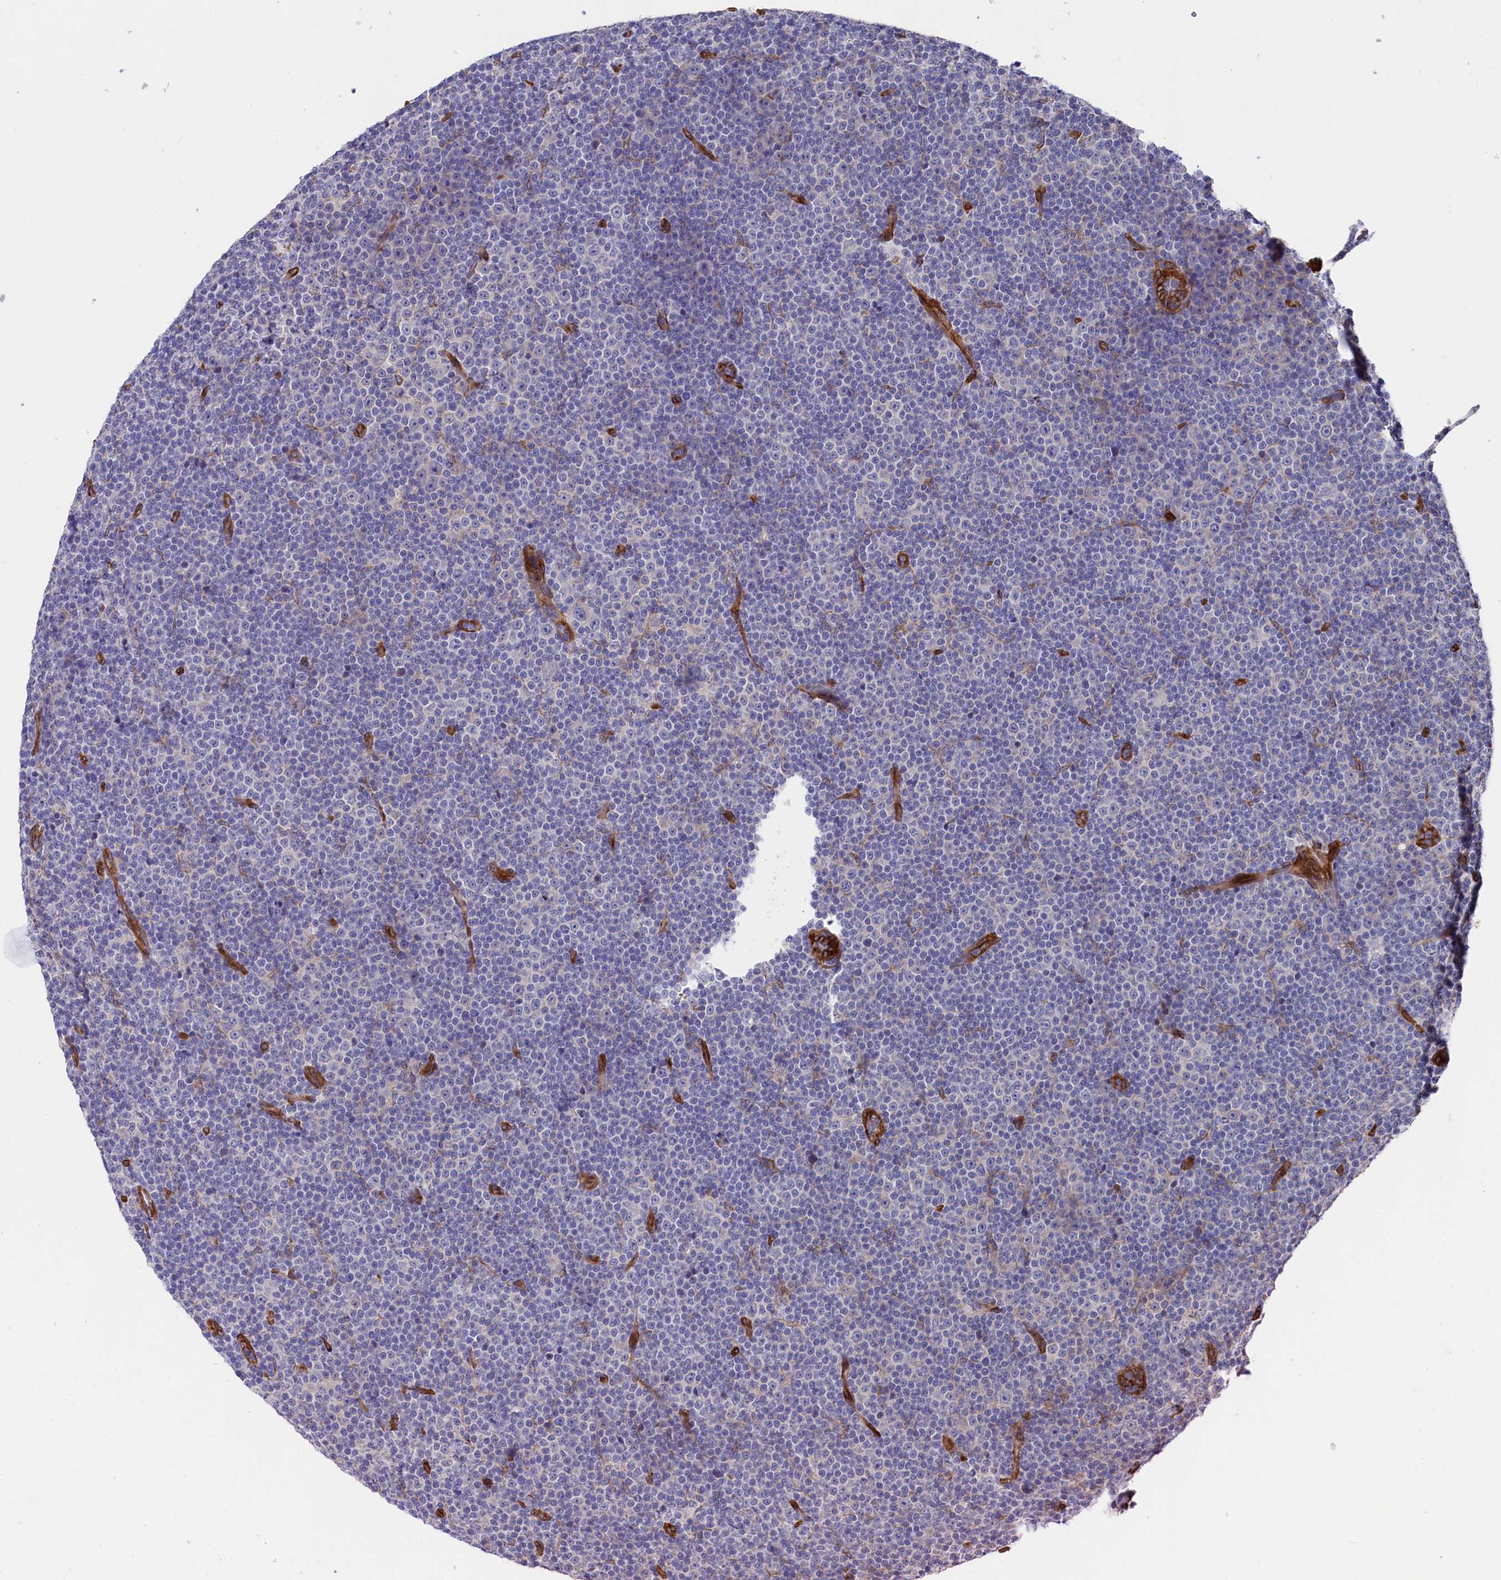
{"staining": {"intensity": "negative", "quantity": "none", "location": "none"}, "tissue": "lymphoma", "cell_type": "Tumor cells", "image_type": "cancer", "snomed": [{"axis": "morphology", "description": "Malignant lymphoma, non-Hodgkin's type, Low grade"}, {"axis": "topography", "description": "Lymph node"}], "caption": "The IHC micrograph has no significant positivity in tumor cells of malignant lymphoma, non-Hodgkin's type (low-grade) tissue. (DAB immunohistochemistry (IHC) visualized using brightfield microscopy, high magnification).", "gene": "TNKS1BP1", "patient": {"sex": "female", "age": 67}}